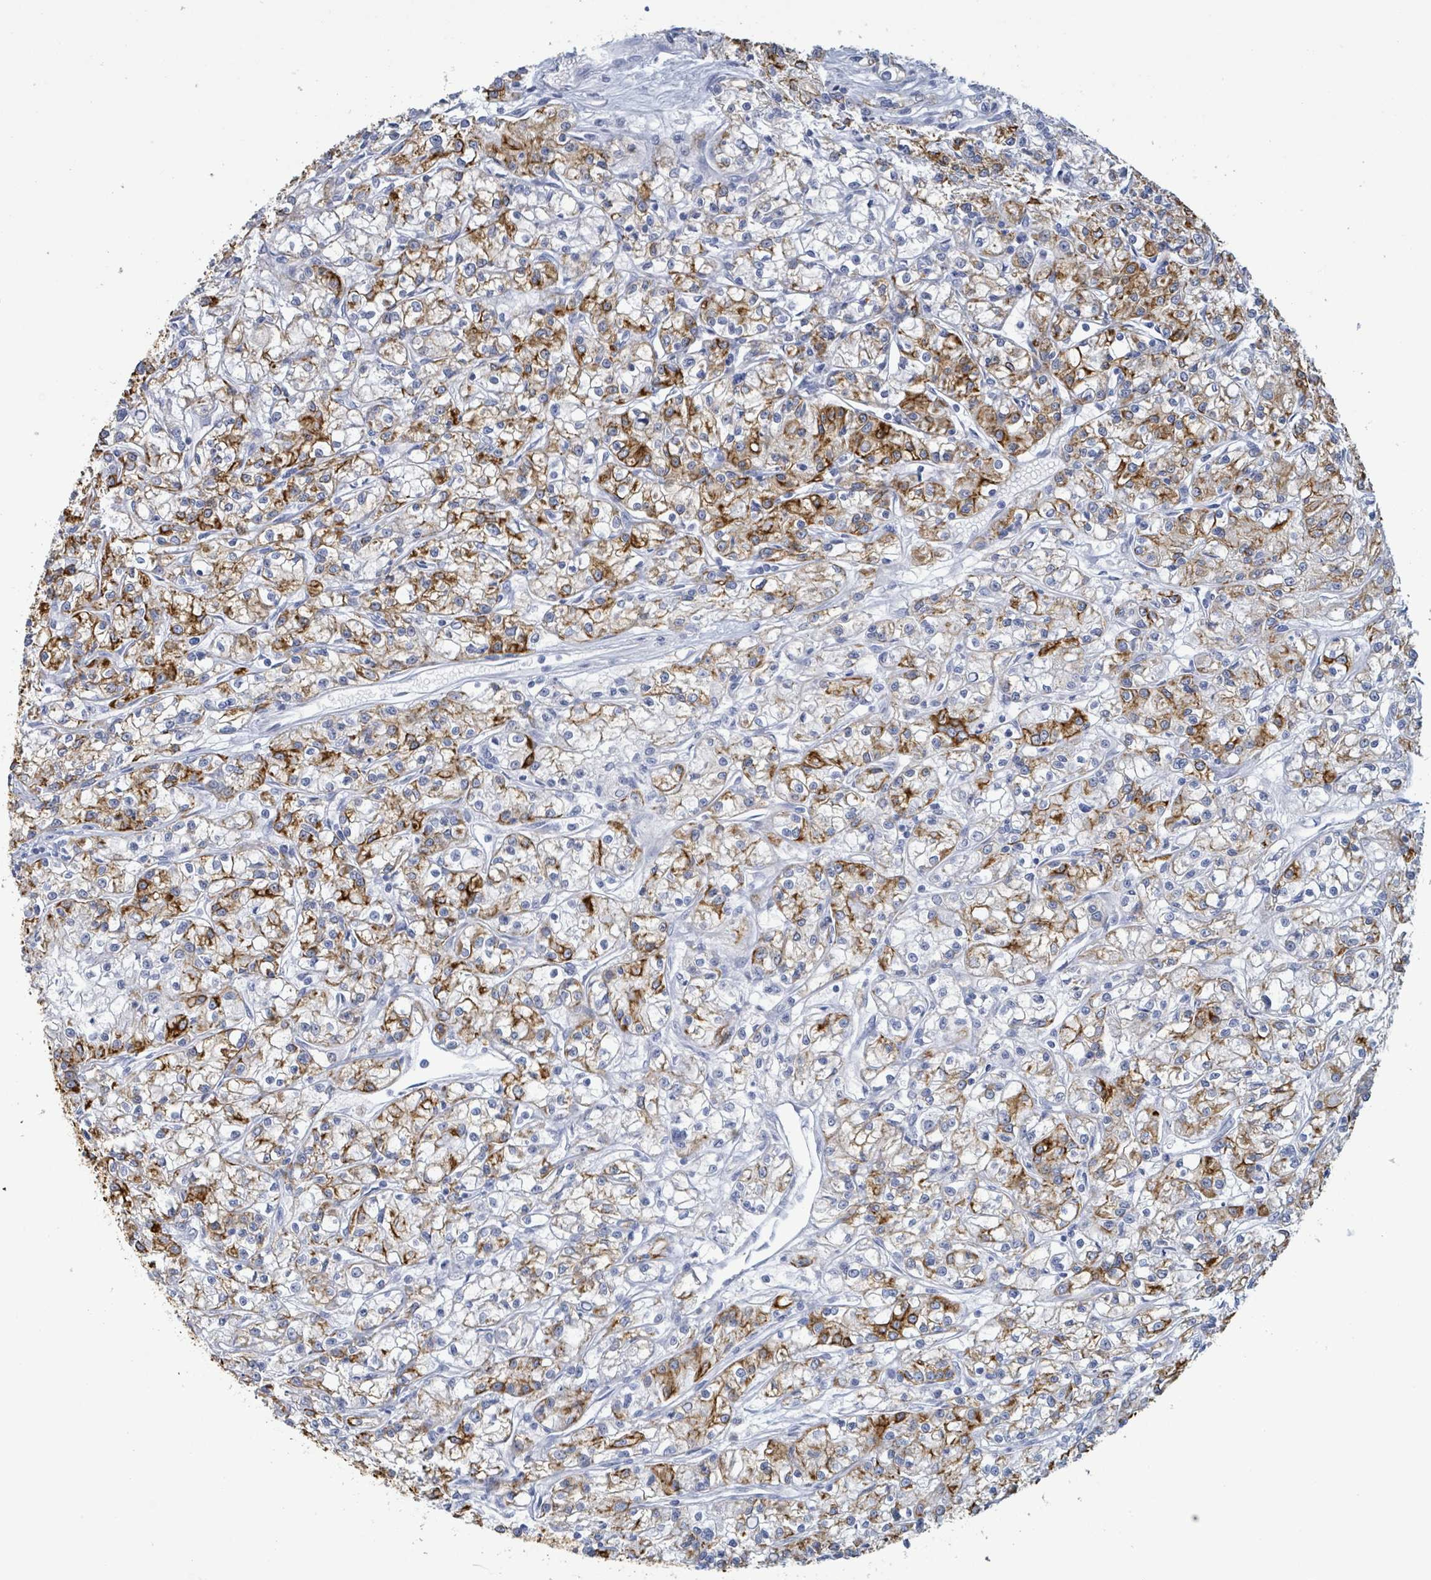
{"staining": {"intensity": "strong", "quantity": "25%-75%", "location": "cytoplasmic/membranous"}, "tissue": "renal cancer", "cell_type": "Tumor cells", "image_type": "cancer", "snomed": [{"axis": "morphology", "description": "Adenocarcinoma, NOS"}, {"axis": "topography", "description": "Kidney"}], "caption": "Strong cytoplasmic/membranous positivity for a protein is identified in about 25%-75% of tumor cells of renal cancer (adenocarcinoma) using immunohistochemistry.", "gene": "KRT8", "patient": {"sex": "female", "age": 59}}